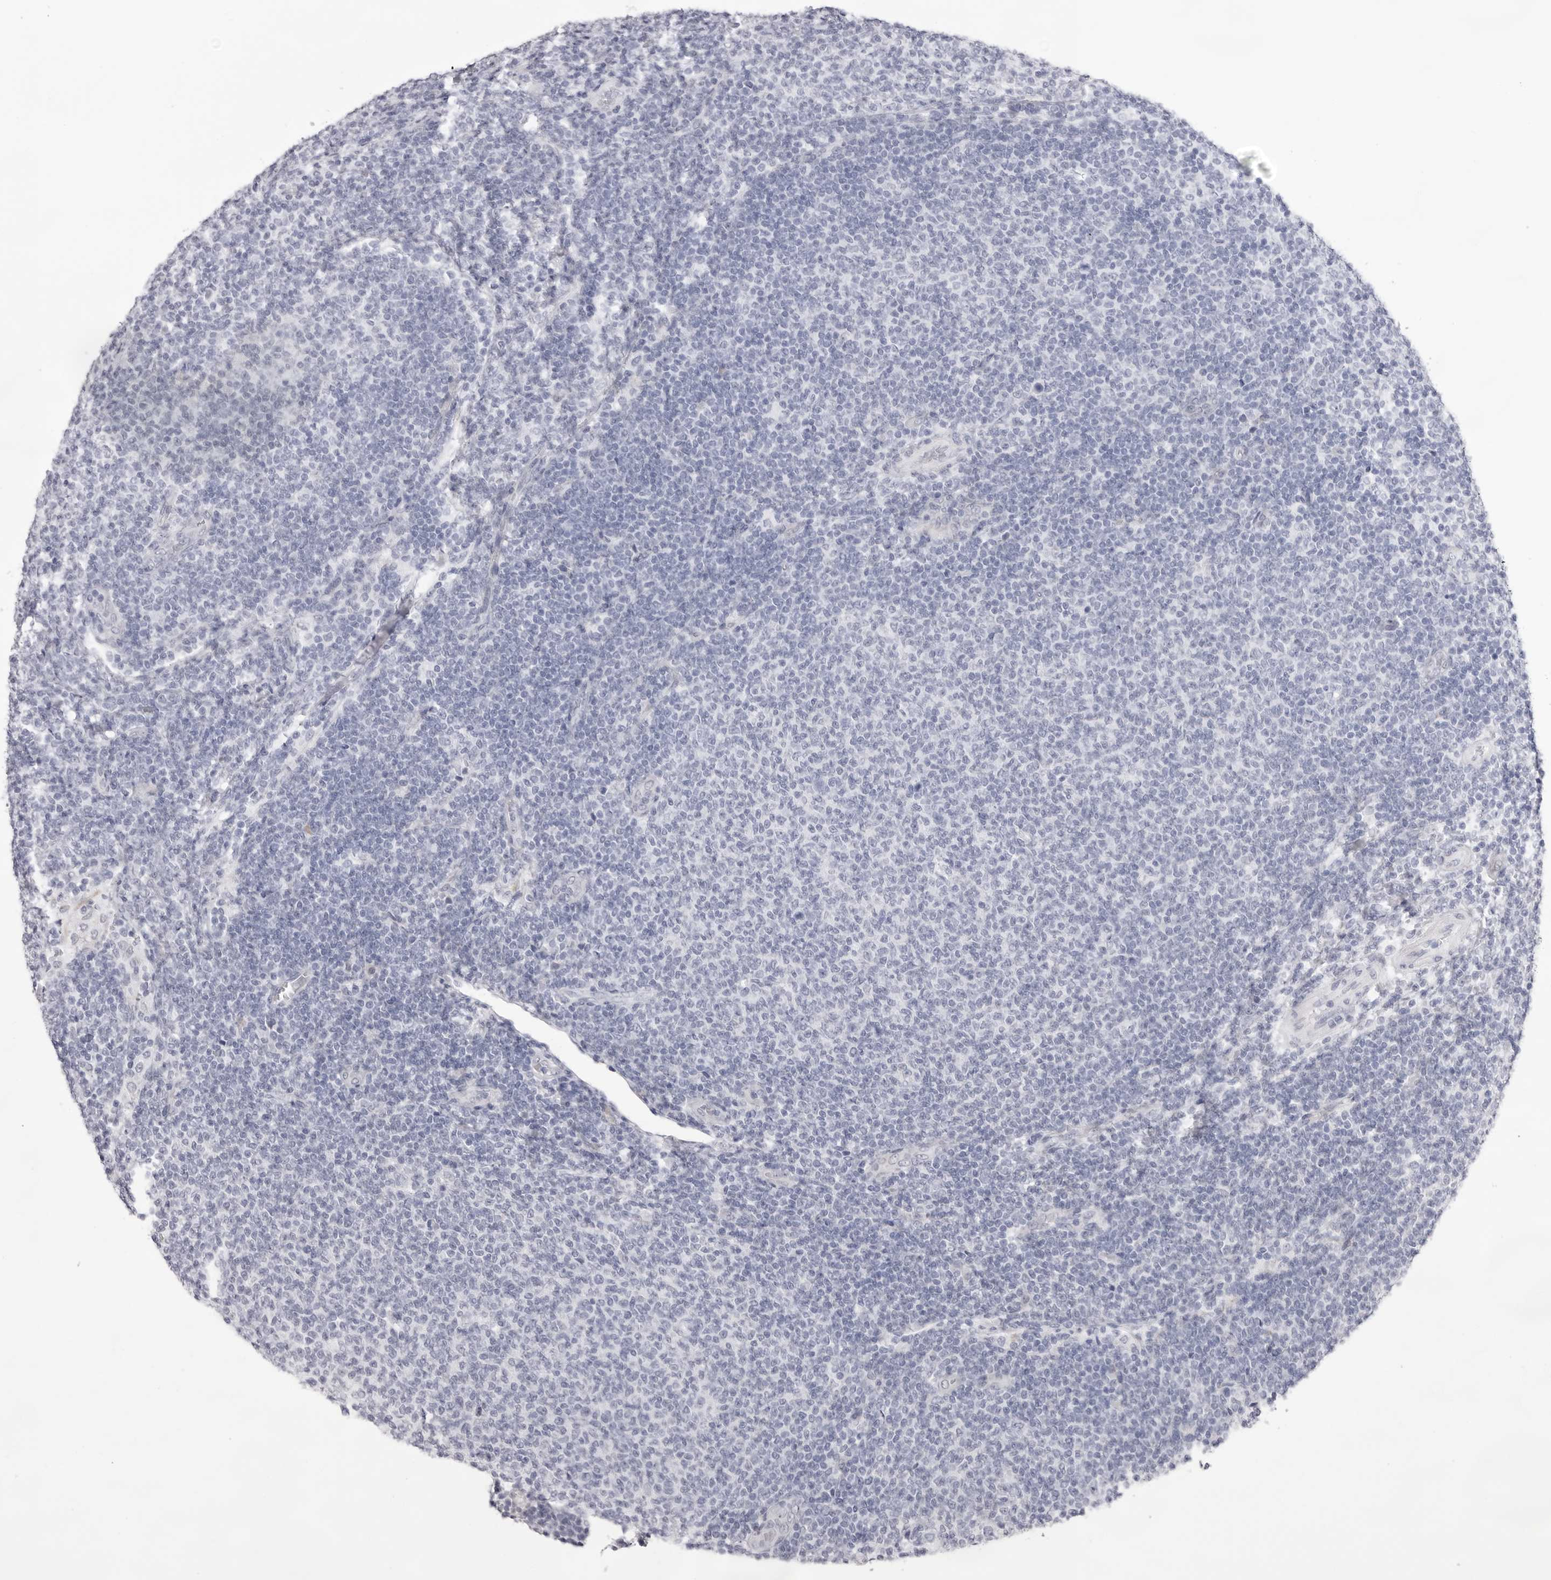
{"staining": {"intensity": "negative", "quantity": "none", "location": "none"}, "tissue": "lymphoma", "cell_type": "Tumor cells", "image_type": "cancer", "snomed": [{"axis": "morphology", "description": "Malignant lymphoma, non-Hodgkin's type, Low grade"}, {"axis": "topography", "description": "Lymph node"}], "caption": "This is an immunohistochemistry (IHC) image of lymphoma. There is no expression in tumor cells.", "gene": "SMIM2", "patient": {"sex": "male", "age": 66}}